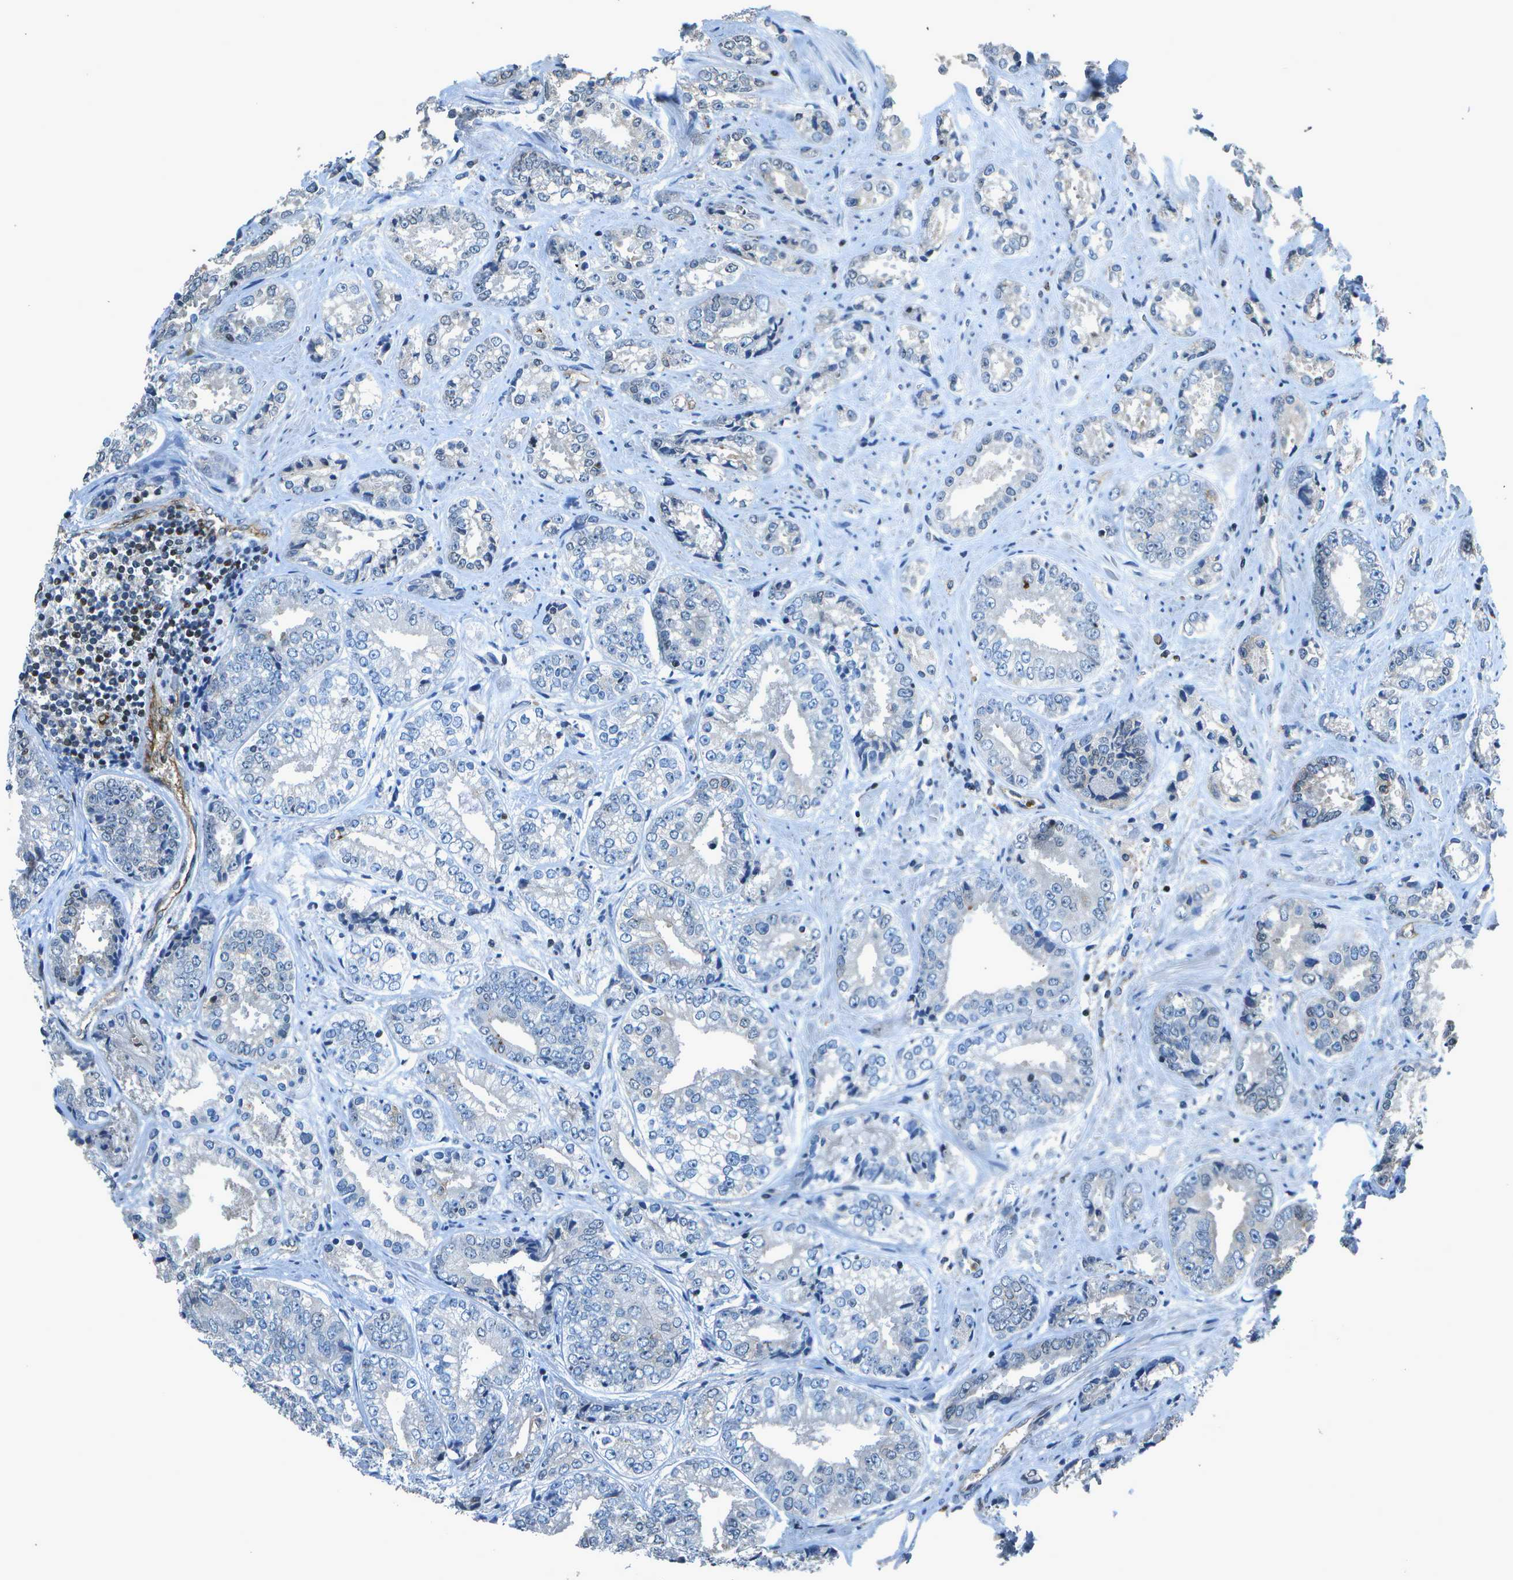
{"staining": {"intensity": "negative", "quantity": "none", "location": "none"}, "tissue": "prostate cancer", "cell_type": "Tumor cells", "image_type": "cancer", "snomed": [{"axis": "morphology", "description": "Adenocarcinoma, High grade"}, {"axis": "topography", "description": "Prostate"}], "caption": "An immunohistochemistry (IHC) micrograph of prostate adenocarcinoma (high-grade) is shown. There is no staining in tumor cells of prostate adenocarcinoma (high-grade).", "gene": "PDLIM1", "patient": {"sex": "male", "age": 61}}